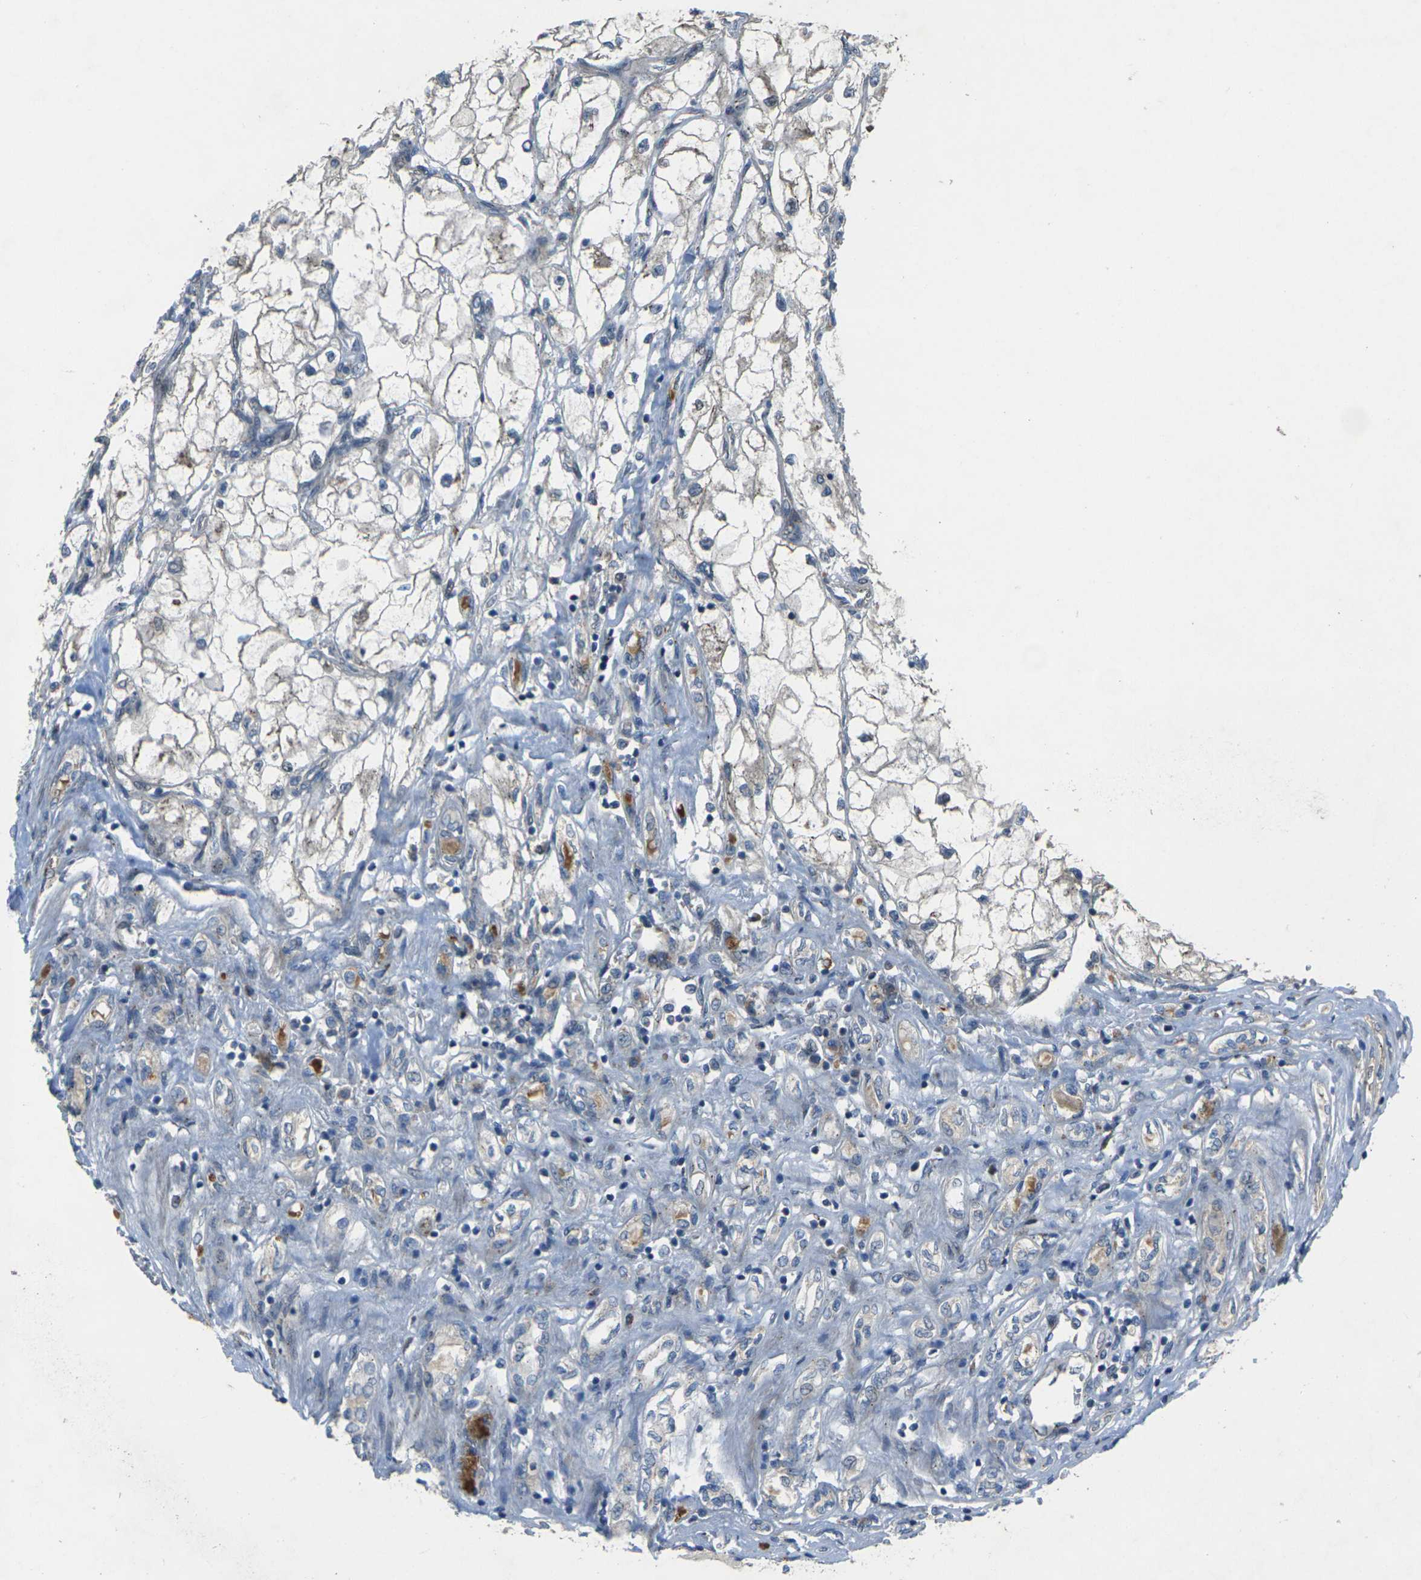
{"staining": {"intensity": "weak", "quantity": "<25%", "location": "cytoplasmic/membranous"}, "tissue": "renal cancer", "cell_type": "Tumor cells", "image_type": "cancer", "snomed": [{"axis": "morphology", "description": "Adenocarcinoma, NOS"}, {"axis": "topography", "description": "Kidney"}], "caption": "High magnification brightfield microscopy of renal cancer (adenocarcinoma) stained with DAB (3,3'-diaminobenzidine) (brown) and counterstained with hematoxylin (blue): tumor cells show no significant staining. Nuclei are stained in blue.", "gene": "EDNRA", "patient": {"sex": "female", "age": 70}}